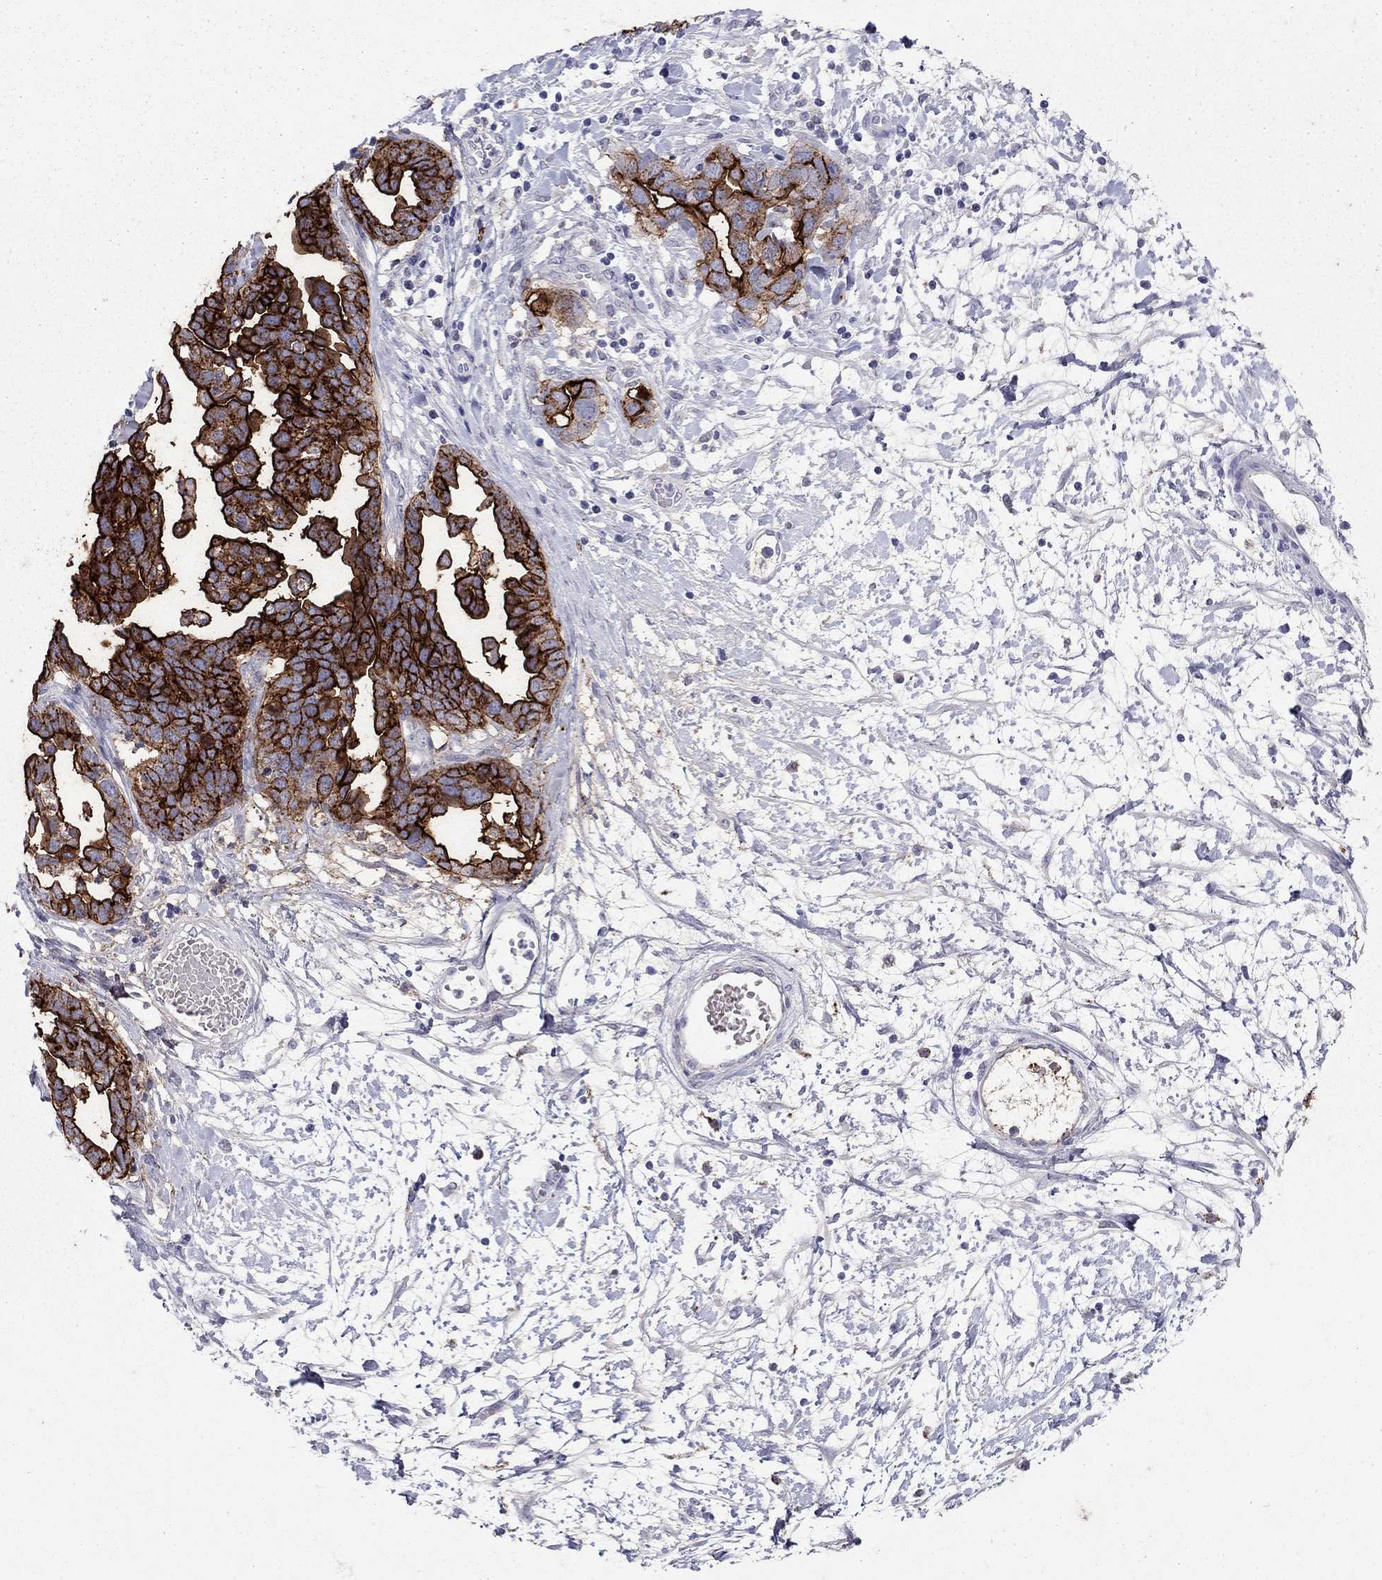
{"staining": {"intensity": "strong", "quantity": ">75%", "location": "cytoplasmic/membranous"}, "tissue": "ovarian cancer", "cell_type": "Tumor cells", "image_type": "cancer", "snomed": [{"axis": "morphology", "description": "Cystadenocarcinoma, serous, NOS"}, {"axis": "topography", "description": "Ovary"}], "caption": "The photomicrograph shows immunohistochemical staining of ovarian cancer. There is strong cytoplasmic/membranous expression is identified in about >75% of tumor cells.", "gene": "MUC16", "patient": {"sex": "female", "age": 54}}